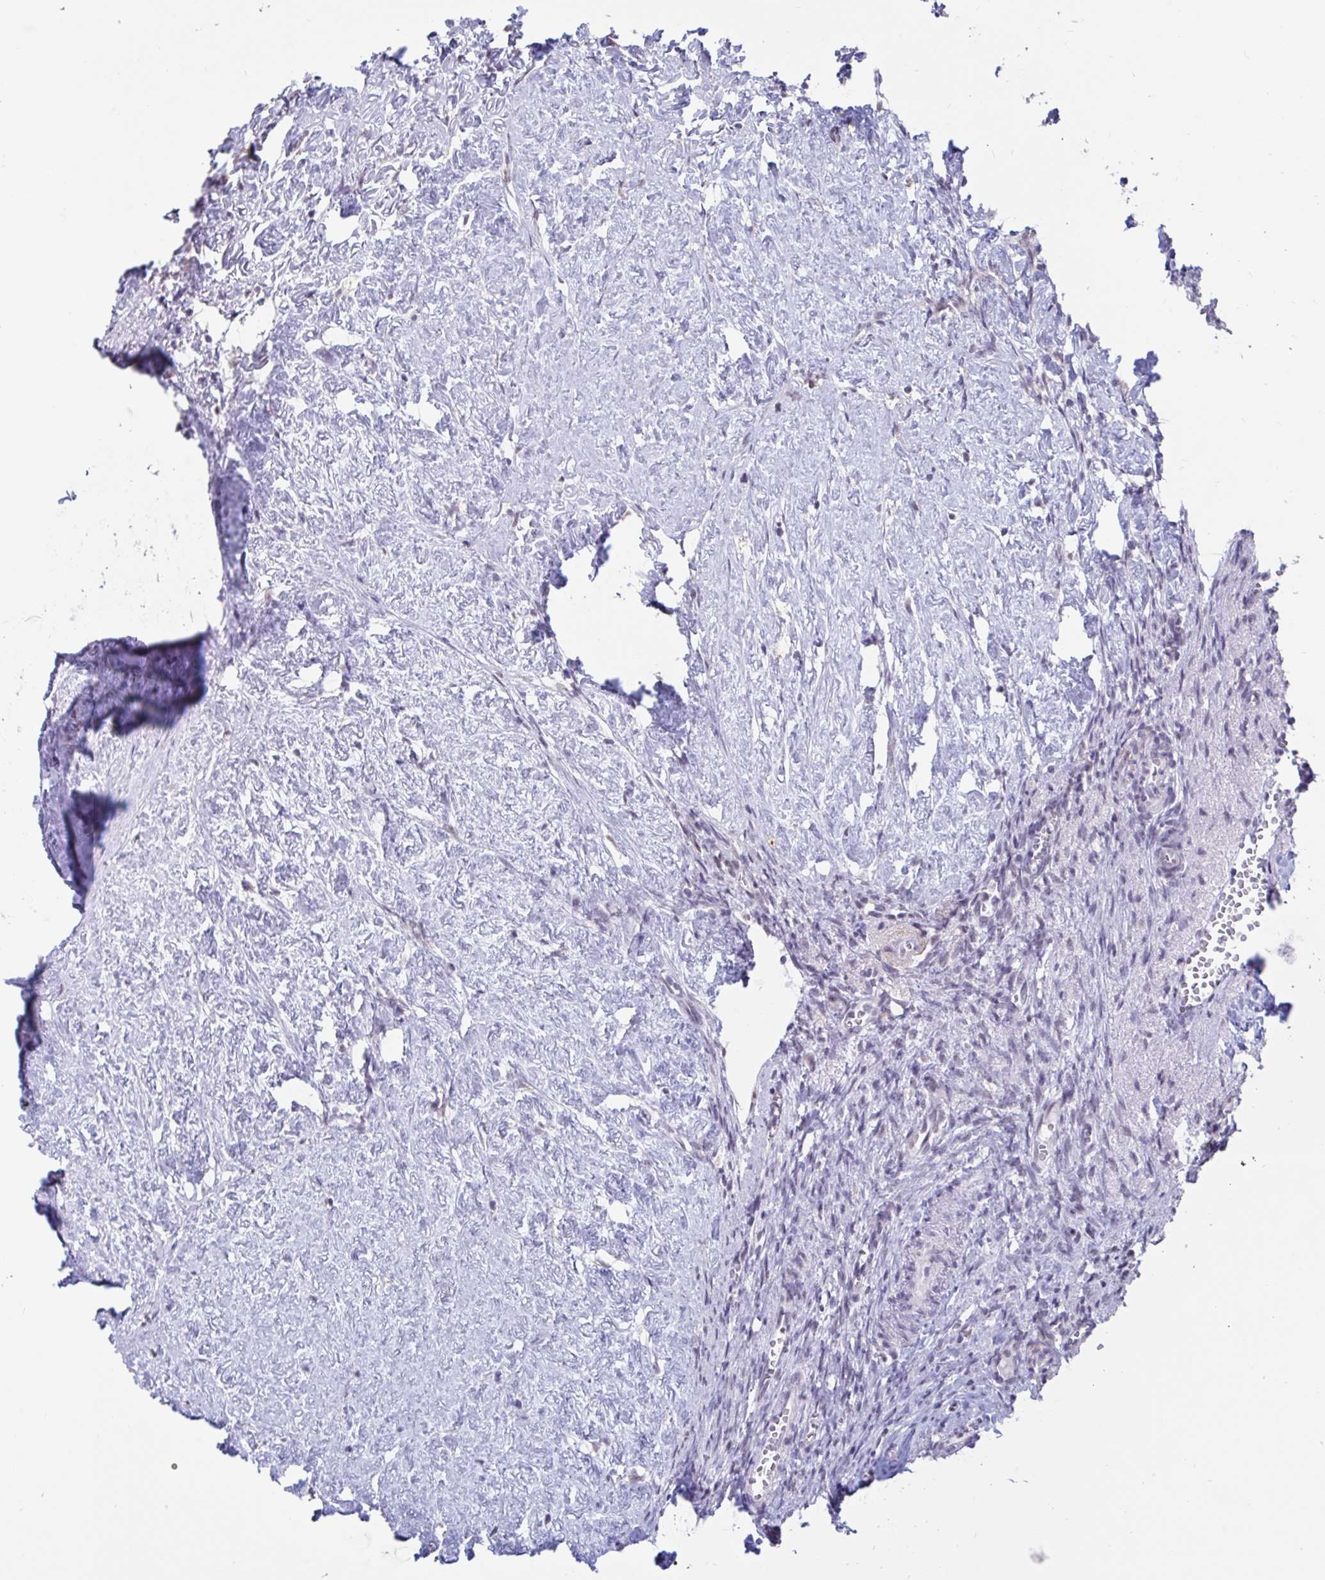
{"staining": {"intensity": "weak", "quantity": "25%-75%", "location": "nuclear"}, "tissue": "ovary", "cell_type": "Ovarian stroma cells", "image_type": "normal", "snomed": [{"axis": "morphology", "description": "Normal tissue, NOS"}, {"axis": "topography", "description": "Ovary"}], "caption": "This is a micrograph of immunohistochemistry (IHC) staining of normal ovary, which shows weak expression in the nuclear of ovarian stroma cells.", "gene": "DDX39A", "patient": {"sex": "female", "age": 41}}